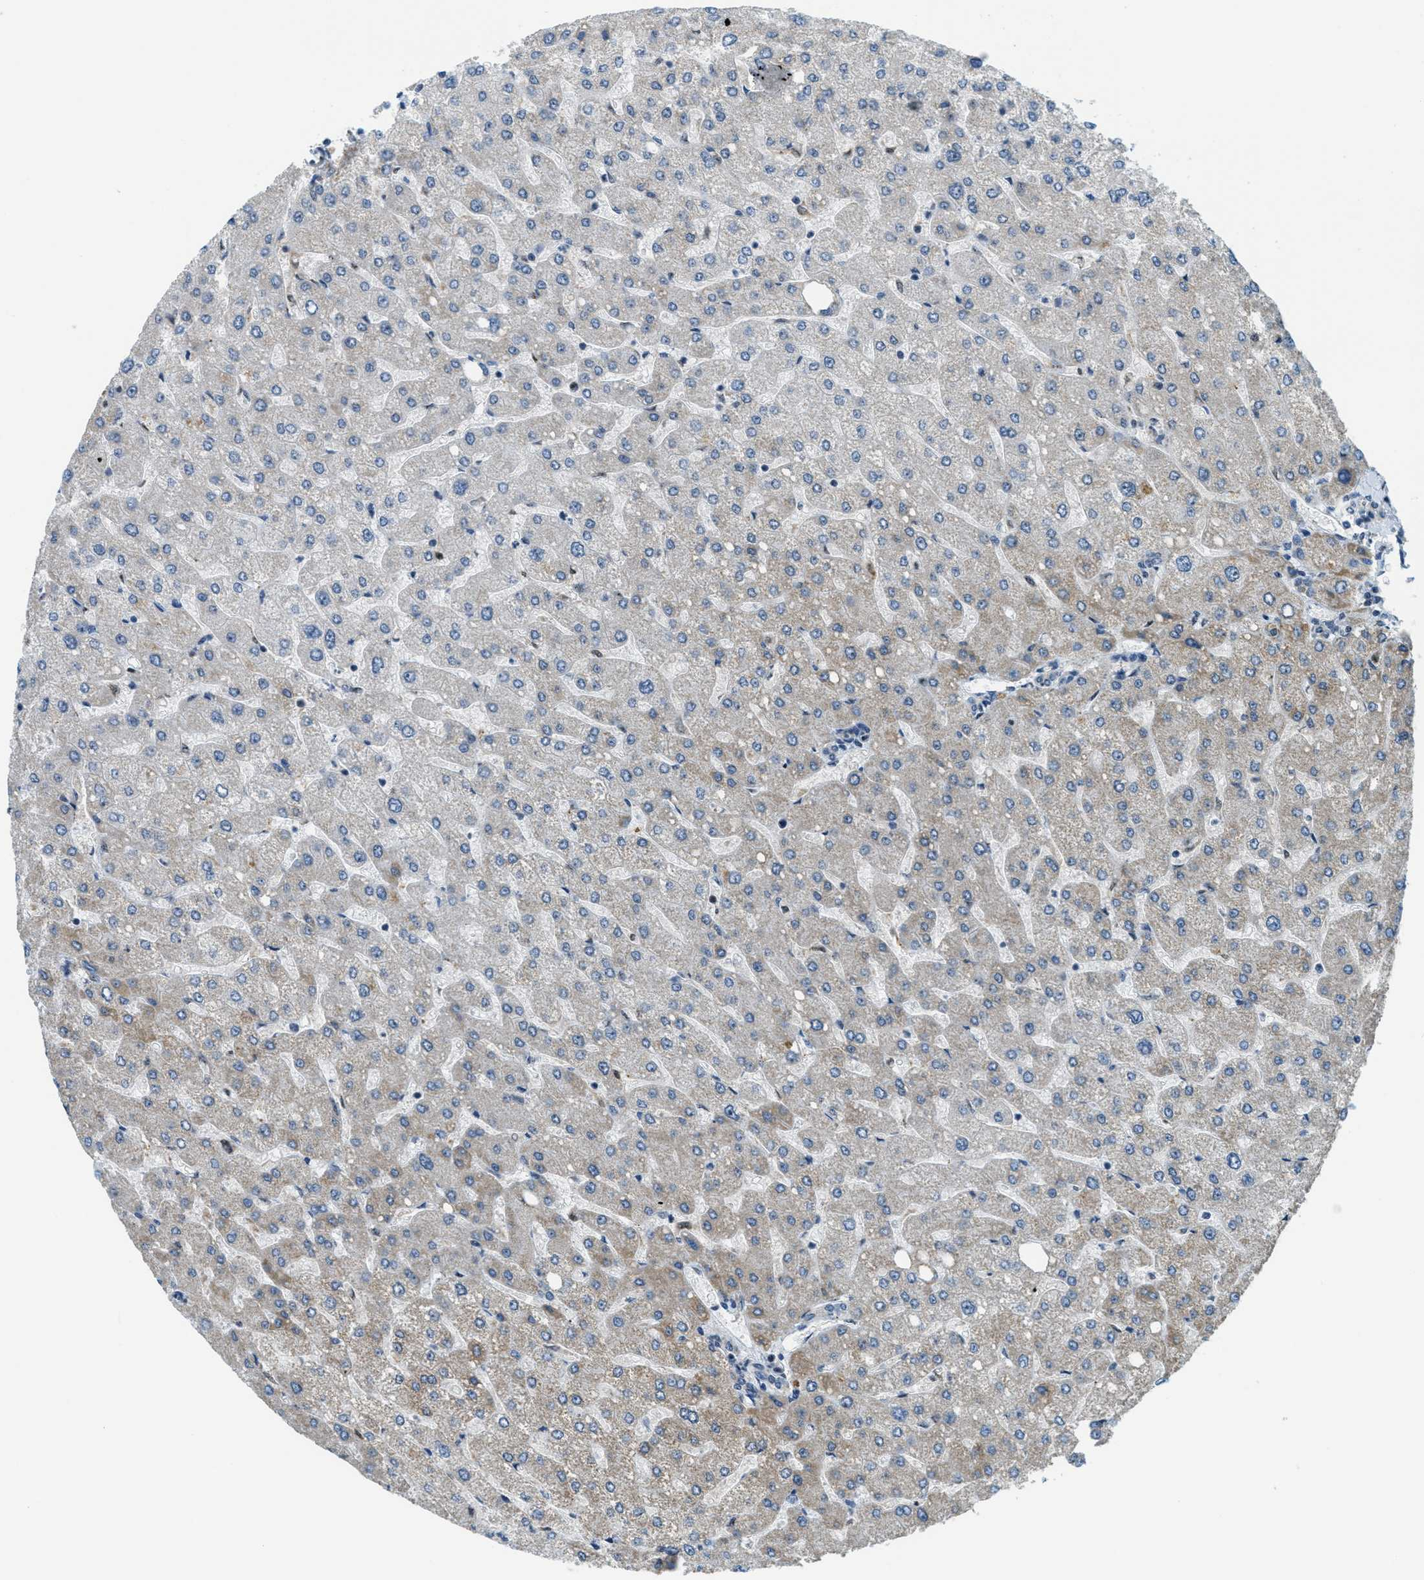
{"staining": {"intensity": "negative", "quantity": "none", "location": "none"}, "tissue": "liver", "cell_type": "Cholangiocytes", "image_type": "normal", "snomed": [{"axis": "morphology", "description": "Normal tissue, NOS"}, {"axis": "topography", "description": "Liver"}], "caption": "IHC image of unremarkable human liver stained for a protein (brown), which shows no staining in cholangiocytes. (Brightfield microscopy of DAB (3,3'-diaminobenzidine) IHC at high magnification).", "gene": "SP100", "patient": {"sex": "male", "age": 55}}